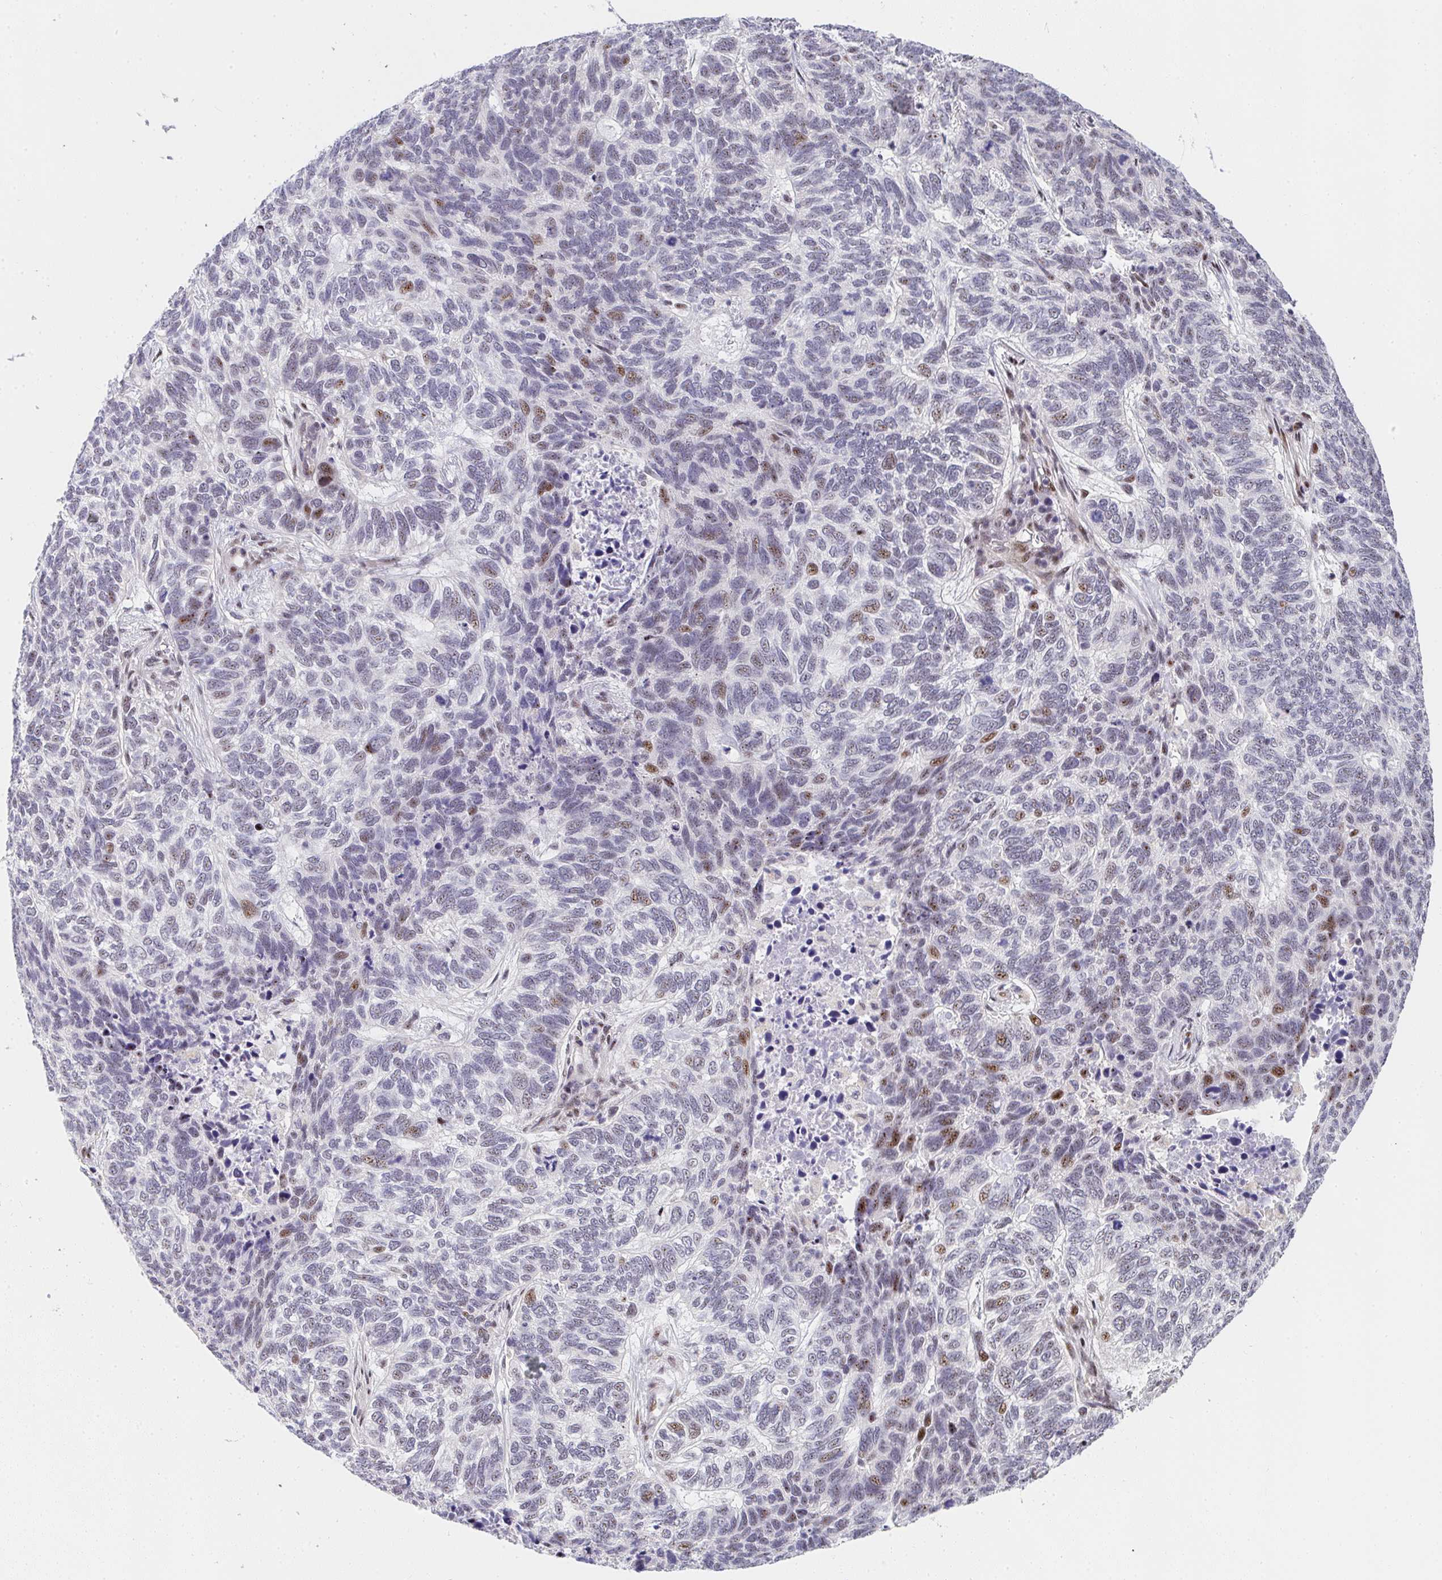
{"staining": {"intensity": "moderate", "quantity": "<25%", "location": "nuclear"}, "tissue": "skin cancer", "cell_type": "Tumor cells", "image_type": "cancer", "snomed": [{"axis": "morphology", "description": "Basal cell carcinoma"}, {"axis": "topography", "description": "Skin"}], "caption": "Immunohistochemistry (IHC) histopathology image of neoplastic tissue: skin cancer stained using immunohistochemistry exhibits low levels of moderate protein expression localized specifically in the nuclear of tumor cells, appearing as a nuclear brown color.", "gene": "ZIC3", "patient": {"sex": "female", "age": 65}}